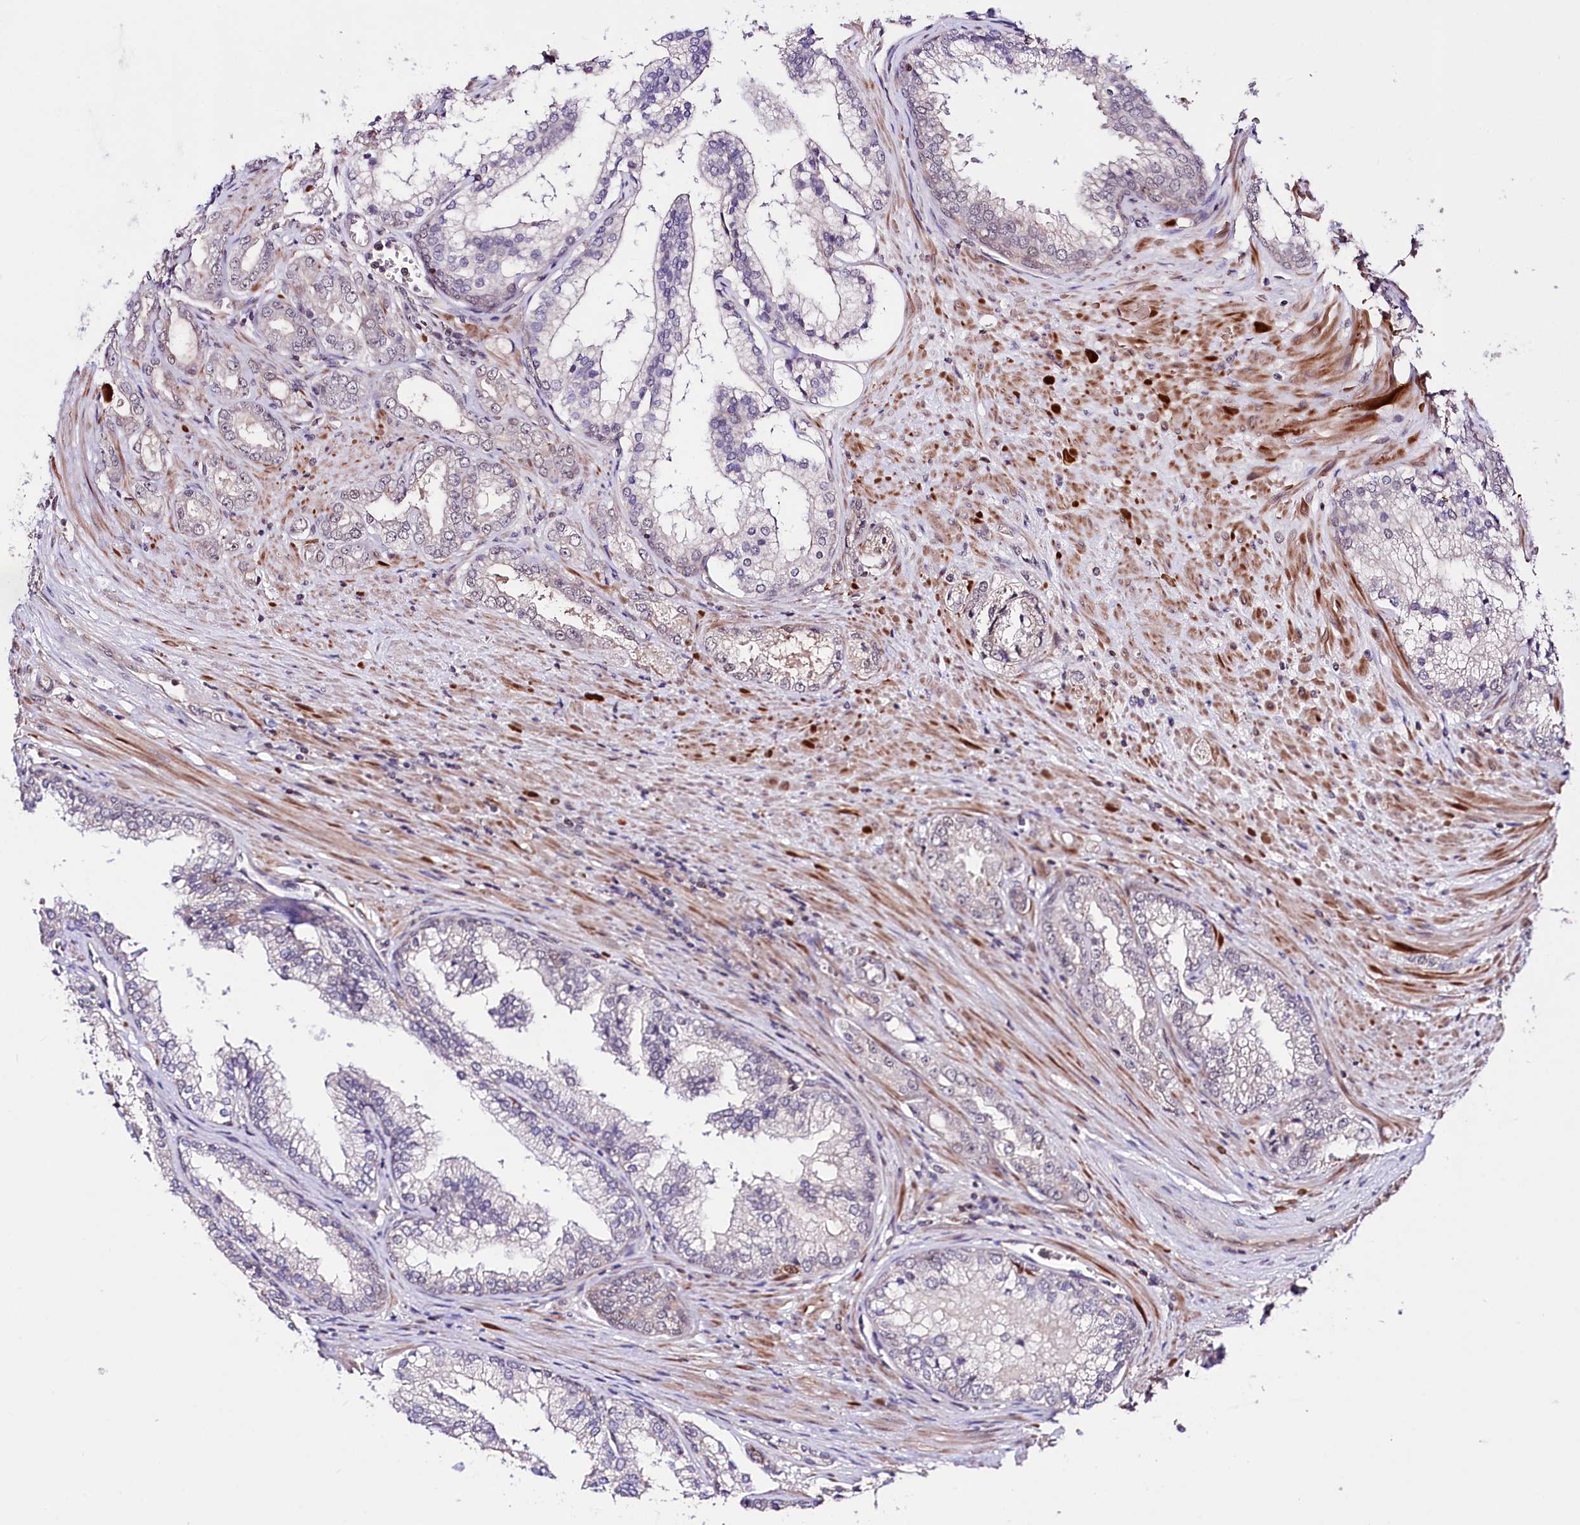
{"staining": {"intensity": "negative", "quantity": "none", "location": "none"}, "tissue": "prostate cancer", "cell_type": "Tumor cells", "image_type": "cancer", "snomed": [{"axis": "morphology", "description": "Adenocarcinoma, High grade"}, {"axis": "topography", "description": "Prostate"}], "caption": "A histopathology image of human prostate high-grade adenocarcinoma is negative for staining in tumor cells. Nuclei are stained in blue.", "gene": "TAFAZZIN", "patient": {"sex": "male", "age": 72}}